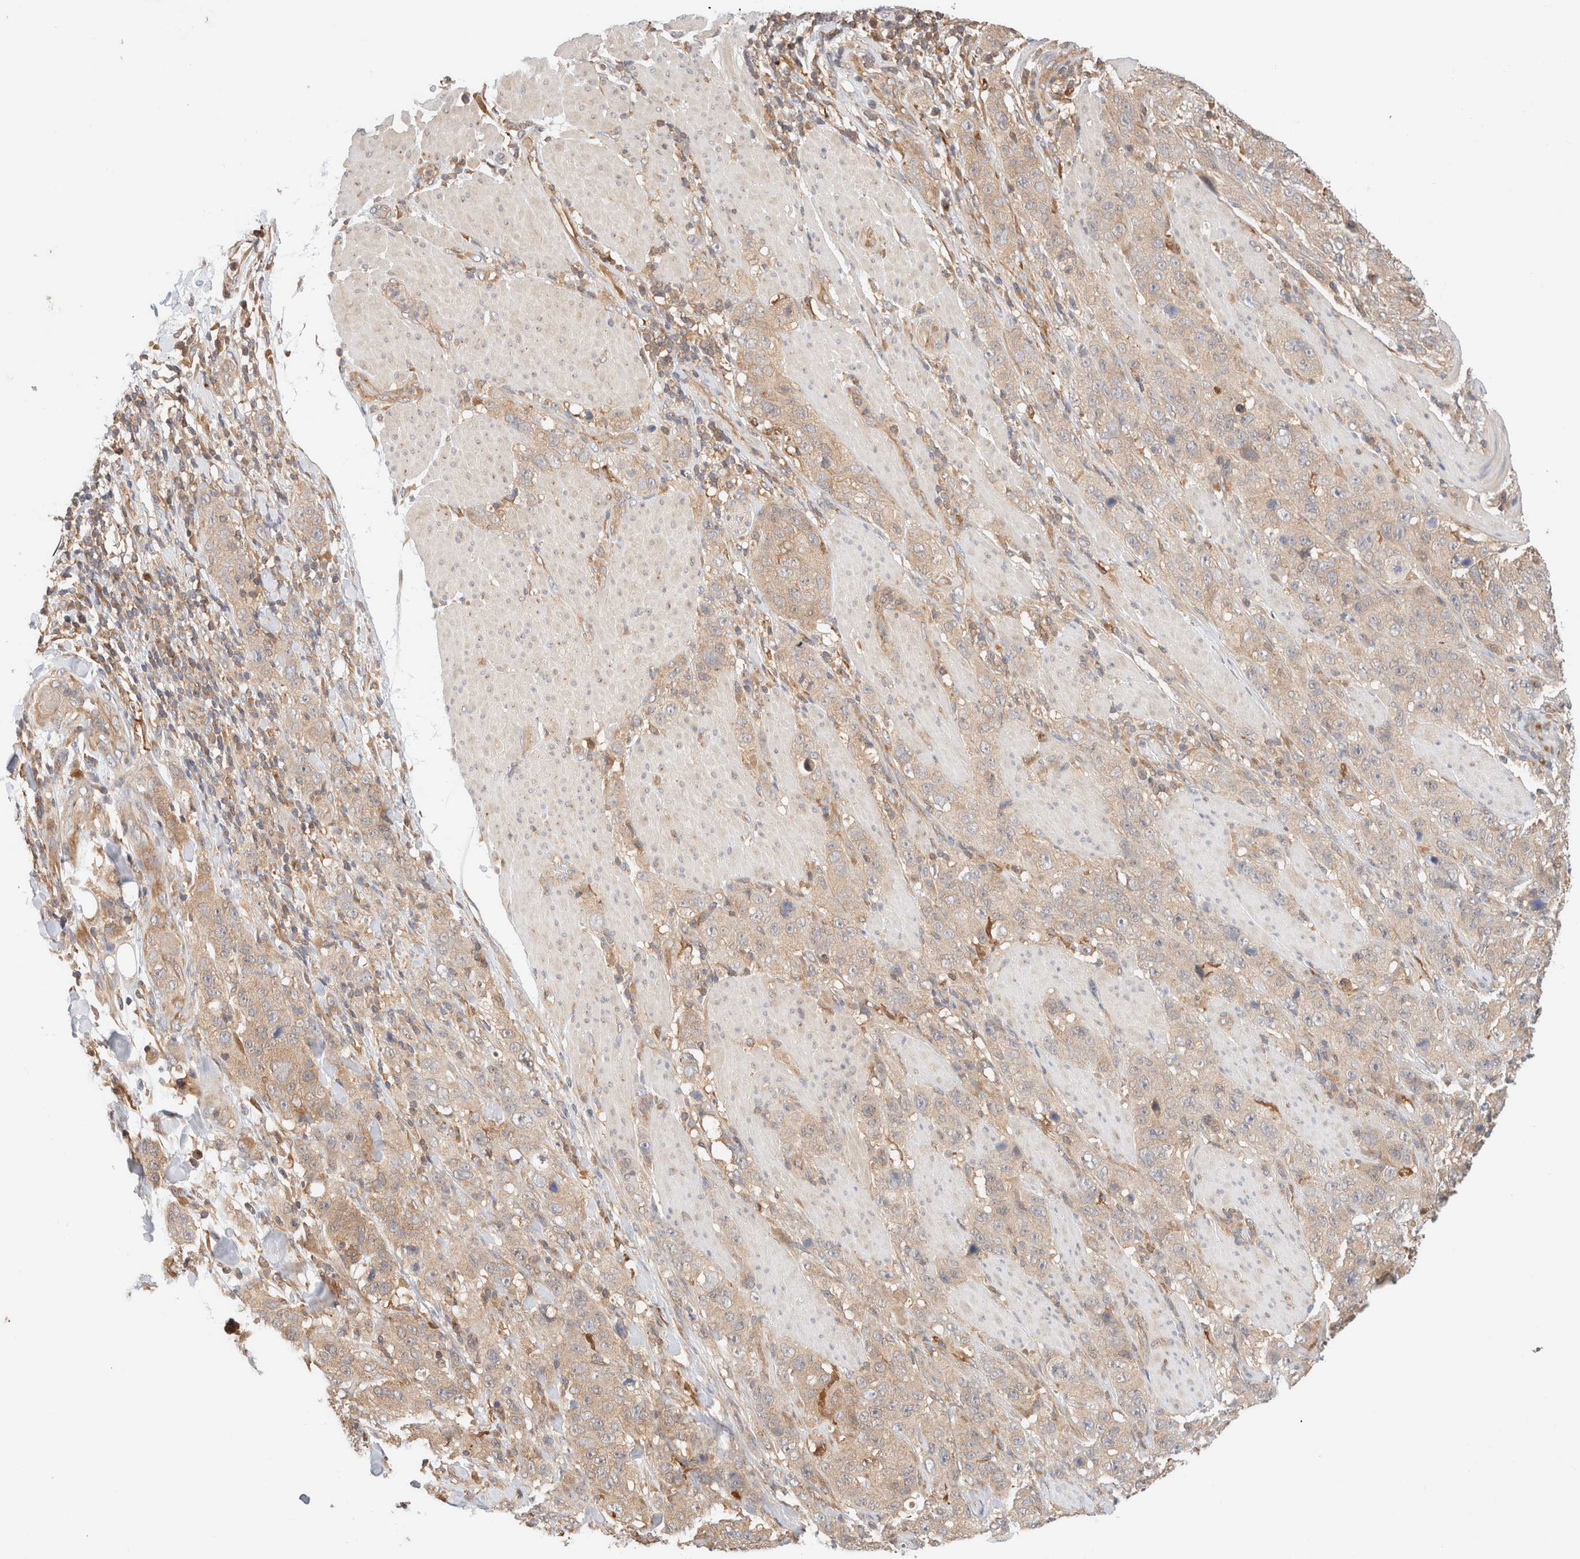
{"staining": {"intensity": "weak", "quantity": ">75%", "location": "cytoplasmic/membranous"}, "tissue": "stomach cancer", "cell_type": "Tumor cells", "image_type": "cancer", "snomed": [{"axis": "morphology", "description": "Adenocarcinoma, NOS"}, {"axis": "topography", "description": "Stomach"}], "caption": "A micrograph showing weak cytoplasmic/membranous staining in about >75% of tumor cells in stomach cancer (adenocarcinoma), as visualized by brown immunohistochemical staining.", "gene": "RABEP1", "patient": {"sex": "male", "age": 48}}